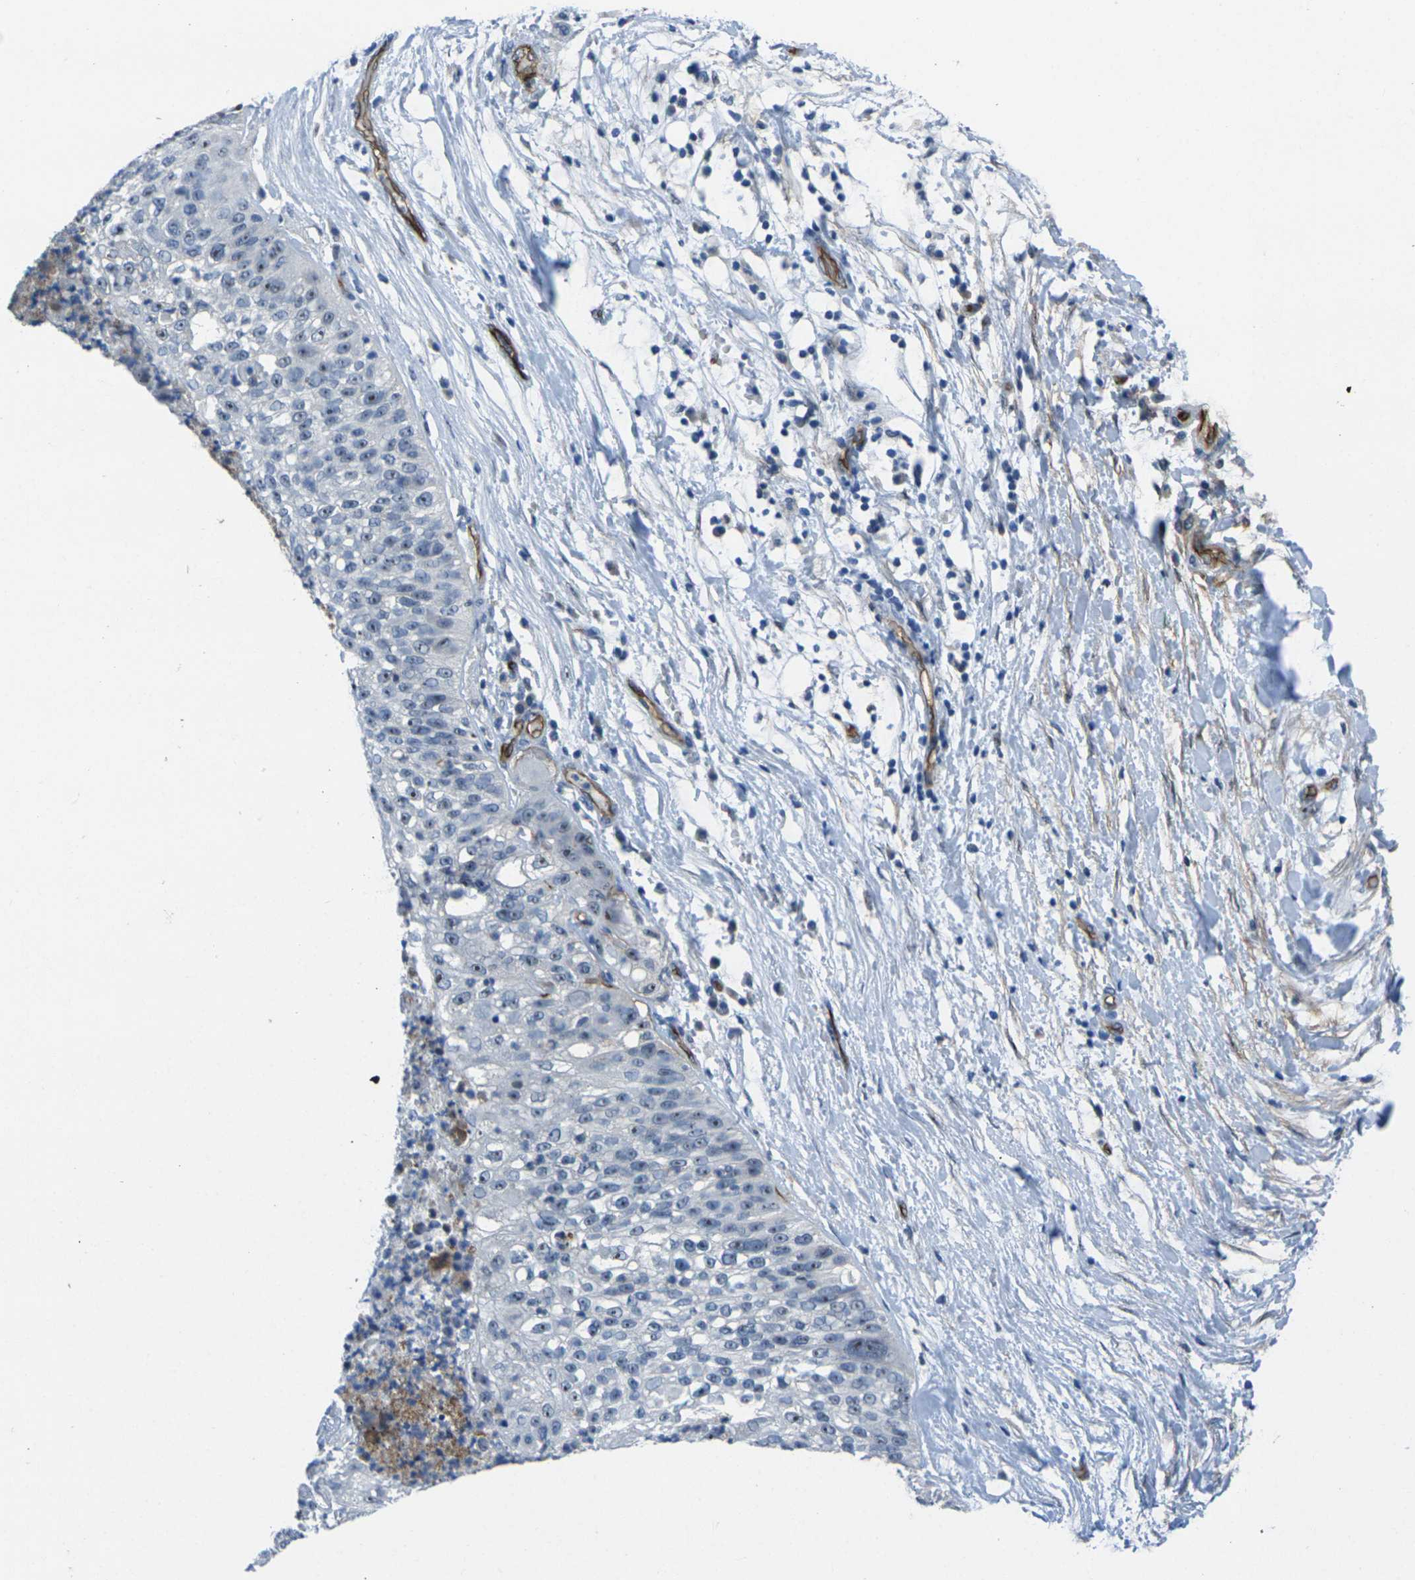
{"staining": {"intensity": "weak", "quantity": "25%-75%", "location": "nuclear"}, "tissue": "lung cancer", "cell_type": "Tumor cells", "image_type": "cancer", "snomed": [{"axis": "morphology", "description": "Inflammation, NOS"}, {"axis": "morphology", "description": "Squamous cell carcinoma, NOS"}, {"axis": "topography", "description": "Lymph node"}, {"axis": "topography", "description": "Soft tissue"}, {"axis": "topography", "description": "Lung"}], "caption": "Immunohistochemical staining of human lung squamous cell carcinoma reveals low levels of weak nuclear protein expression in about 25%-75% of tumor cells.", "gene": "HSPA12B", "patient": {"sex": "male", "age": 66}}